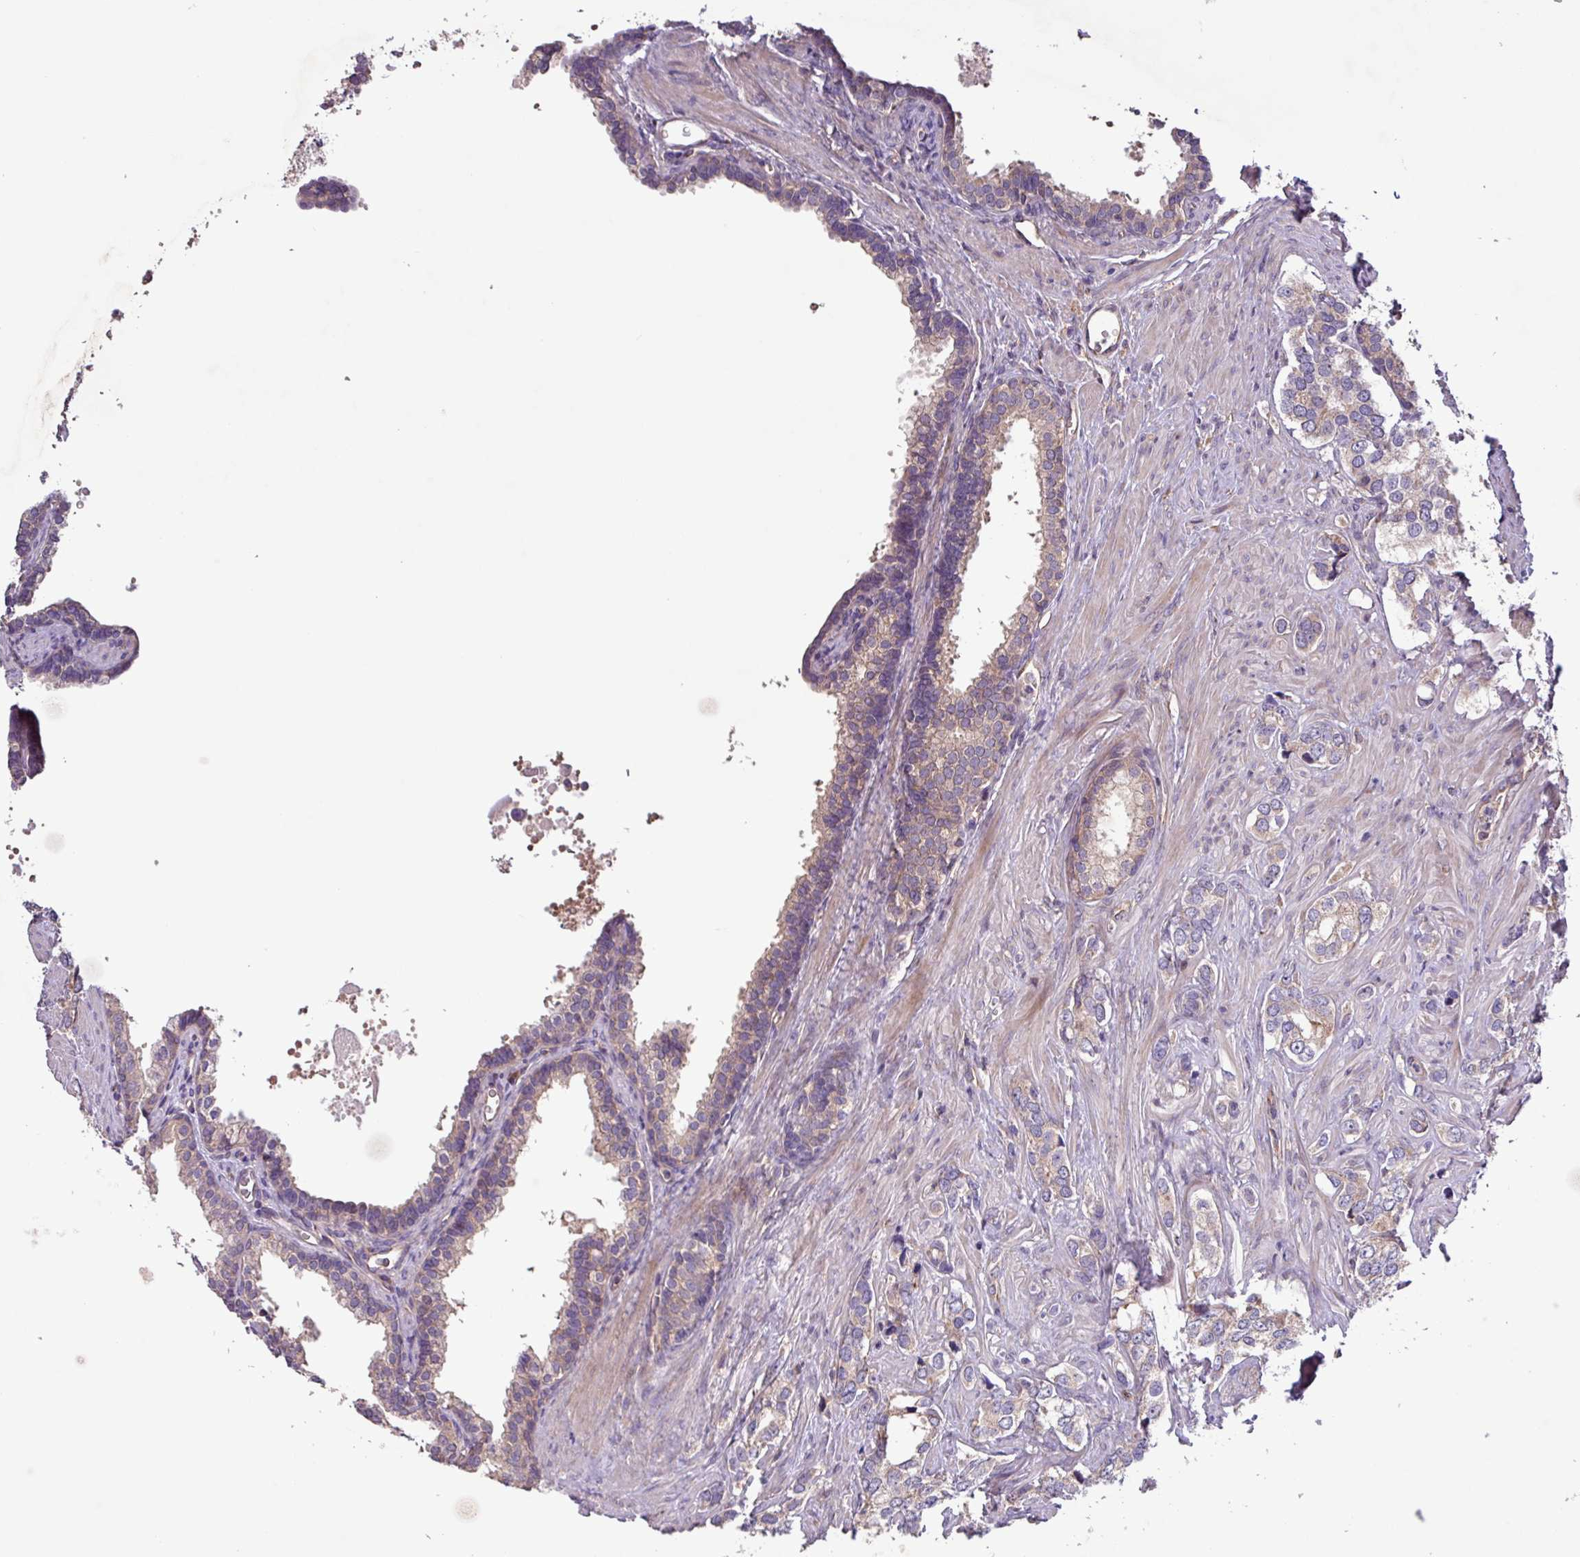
{"staining": {"intensity": "weak", "quantity": "<25%", "location": "cytoplasmic/membranous"}, "tissue": "prostate cancer", "cell_type": "Tumor cells", "image_type": "cancer", "snomed": [{"axis": "morphology", "description": "Adenocarcinoma, High grade"}, {"axis": "topography", "description": "Prostate"}], "caption": "Immunohistochemistry photomicrograph of neoplastic tissue: human prostate cancer stained with DAB (3,3'-diaminobenzidine) displays no significant protein expression in tumor cells.", "gene": "PTPRQ", "patient": {"sex": "male", "age": 66}}